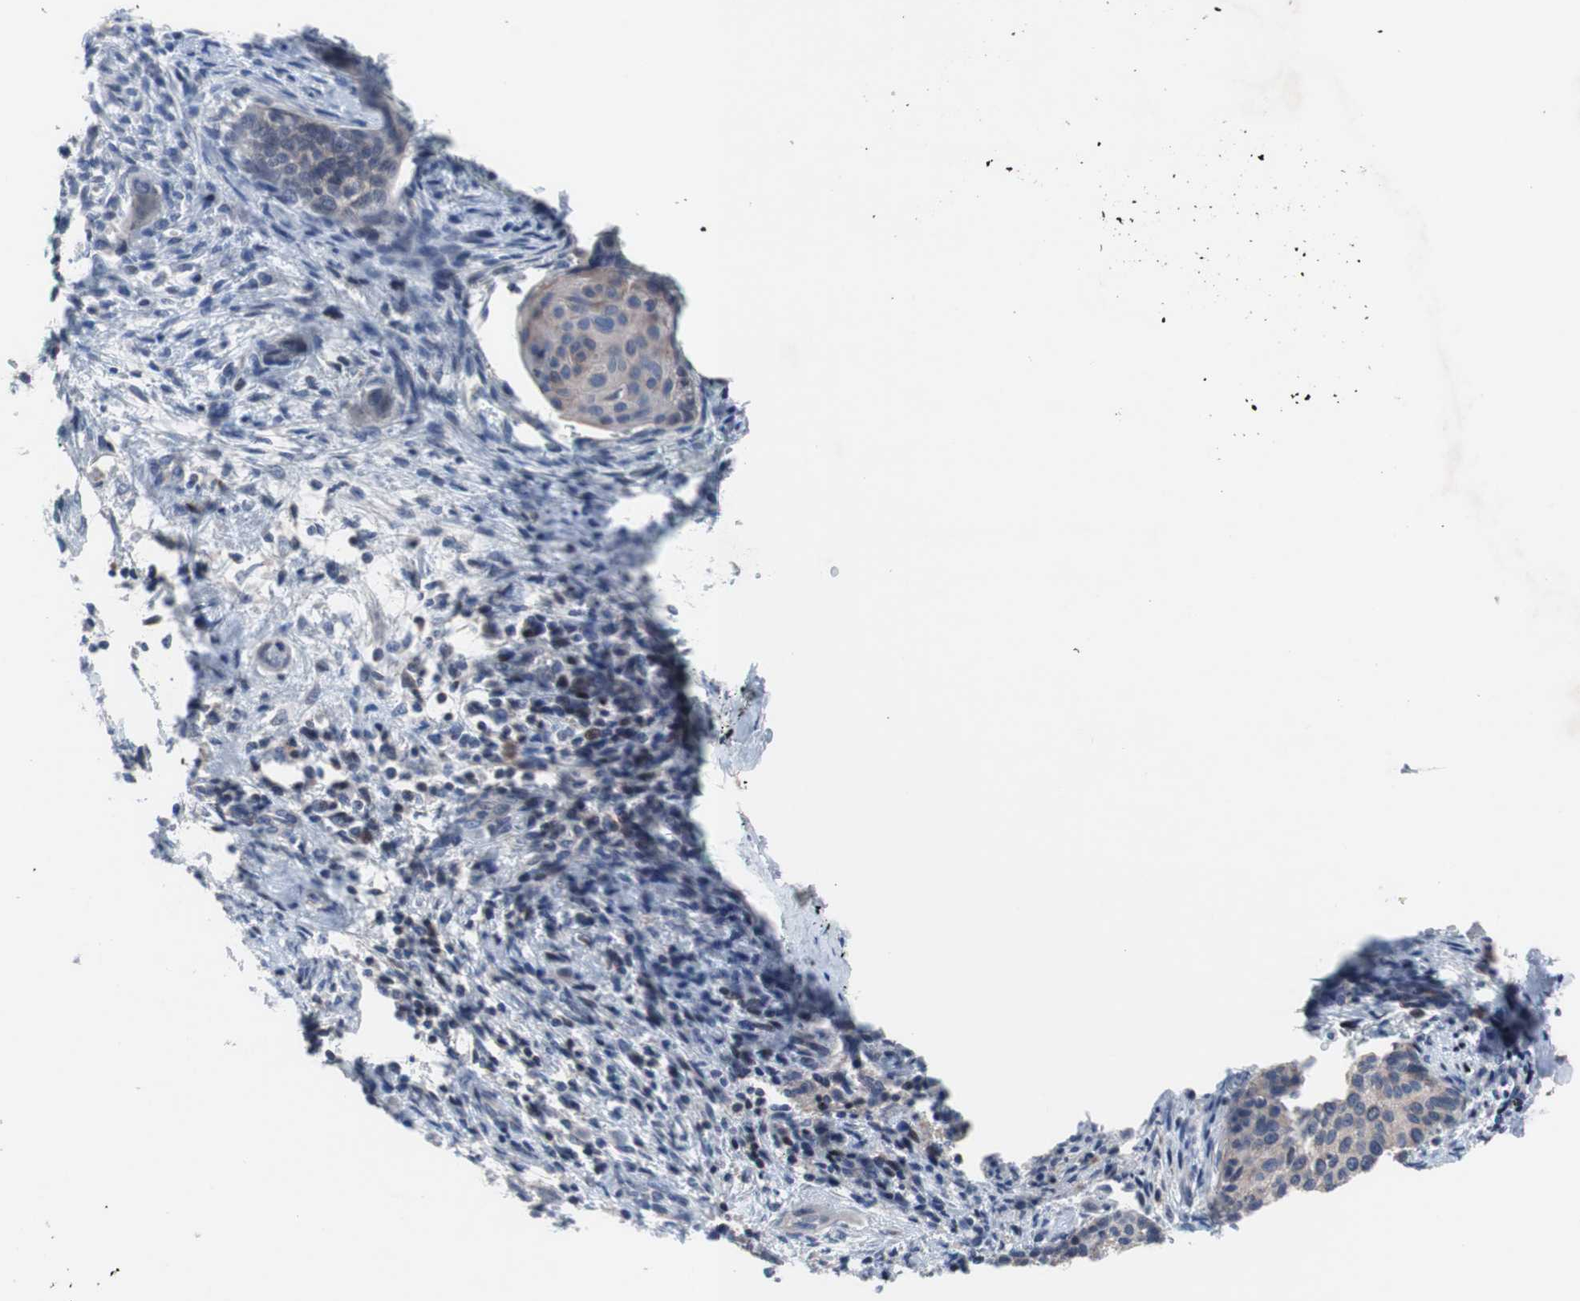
{"staining": {"intensity": "weak", "quantity": "<25%", "location": "cytoplasmic/membranous"}, "tissue": "cervical cancer", "cell_type": "Tumor cells", "image_type": "cancer", "snomed": [{"axis": "morphology", "description": "Squamous cell carcinoma, NOS"}, {"axis": "topography", "description": "Cervix"}], "caption": "This is a micrograph of immunohistochemistry (IHC) staining of squamous cell carcinoma (cervical), which shows no positivity in tumor cells.", "gene": "MUTYH", "patient": {"sex": "female", "age": 33}}